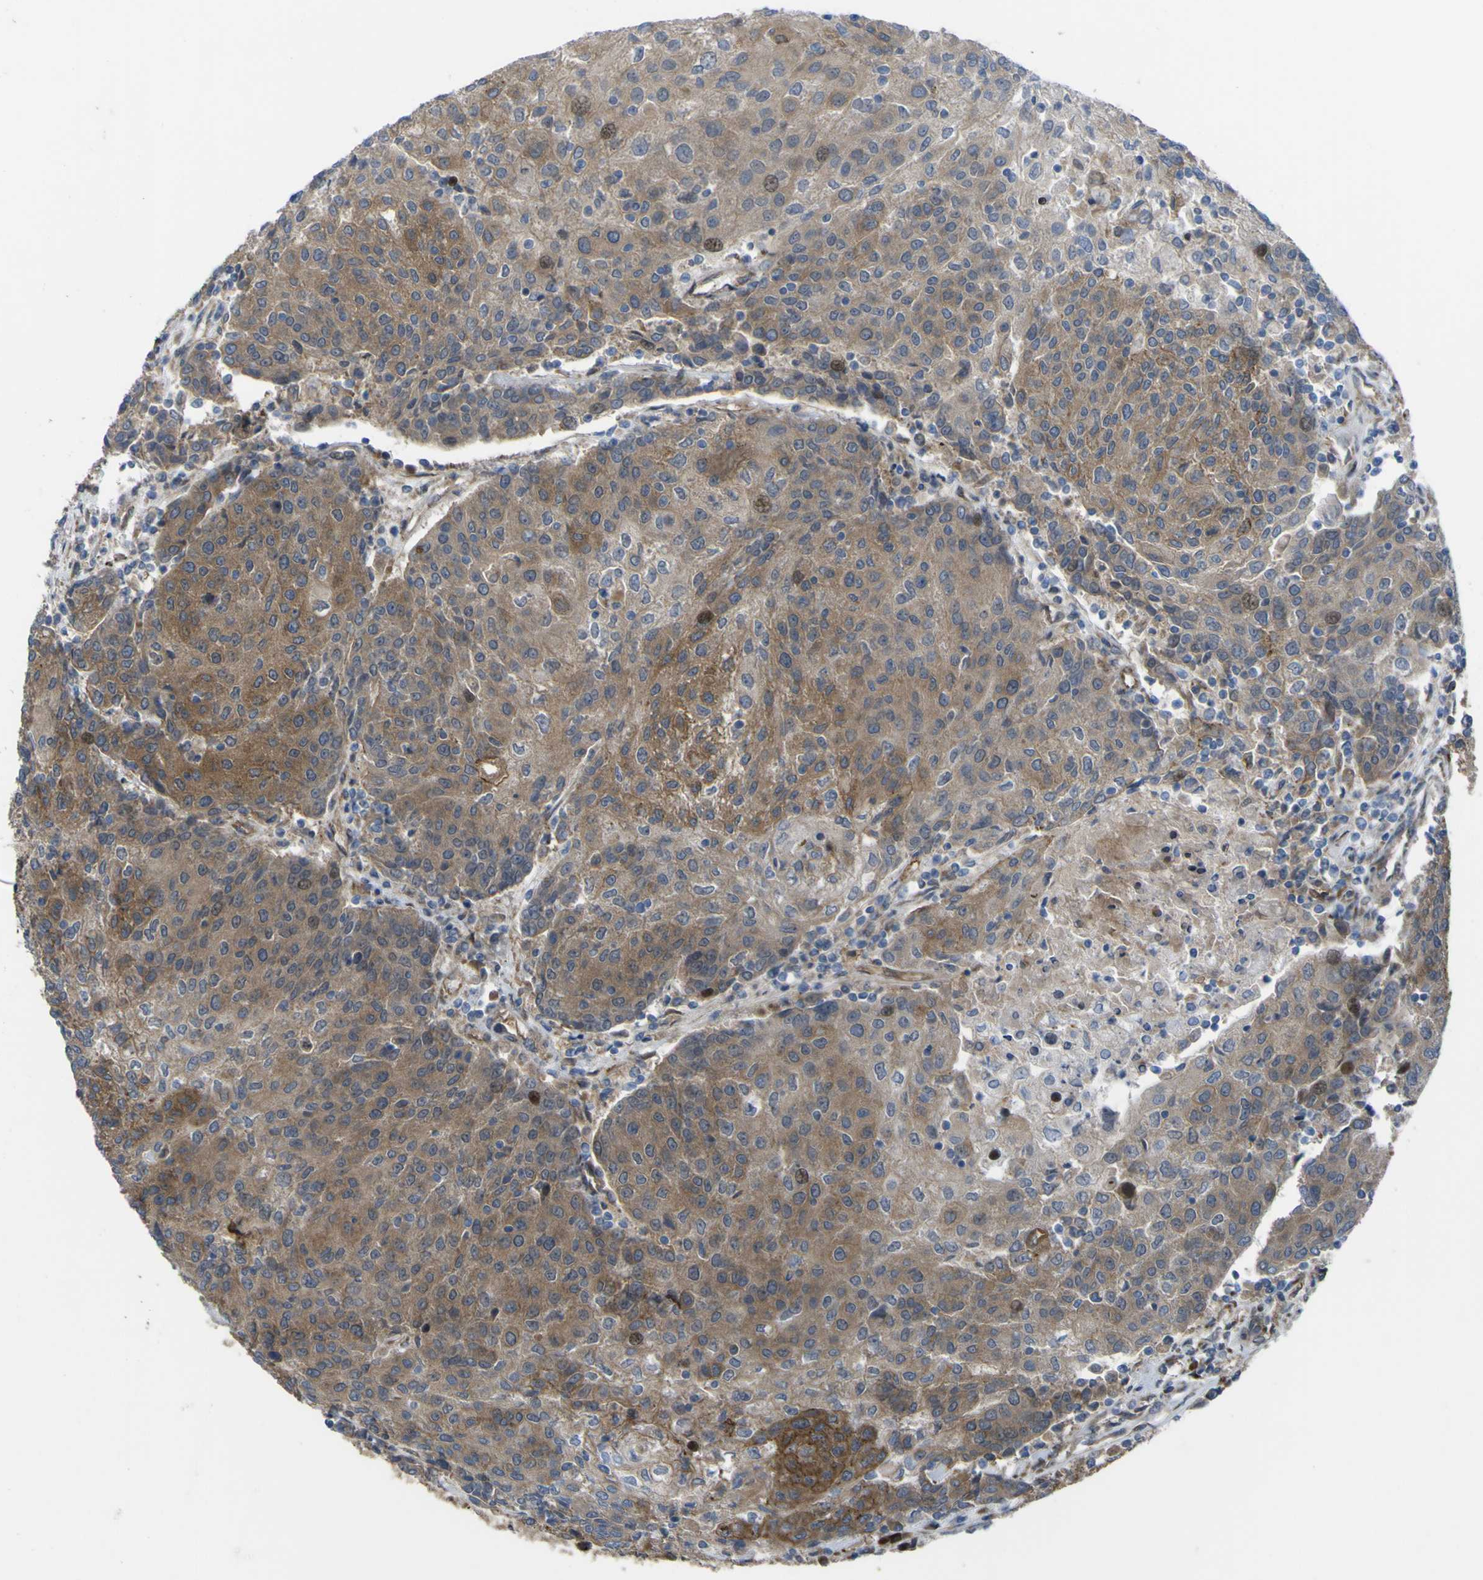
{"staining": {"intensity": "moderate", "quantity": ">75%", "location": "cytoplasmic/membranous"}, "tissue": "urothelial cancer", "cell_type": "Tumor cells", "image_type": "cancer", "snomed": [{"axis": "morphology", "description": "Urothelial carcinoma, High grade"}, {"axis": "topography", "description": "Urinary bladder"}], "caption": "IHC image of neoplastic tissue: human urothelial cancer stained using IHC demonstrates medium levels of moderate protein expression localized specifically in the cytoplasmic/membranous of tumor cells, appearing as a cytoplasmic/membranous brown color.", "gene": "FBXO30", "patient": {"sex": "female", "age": 85}}